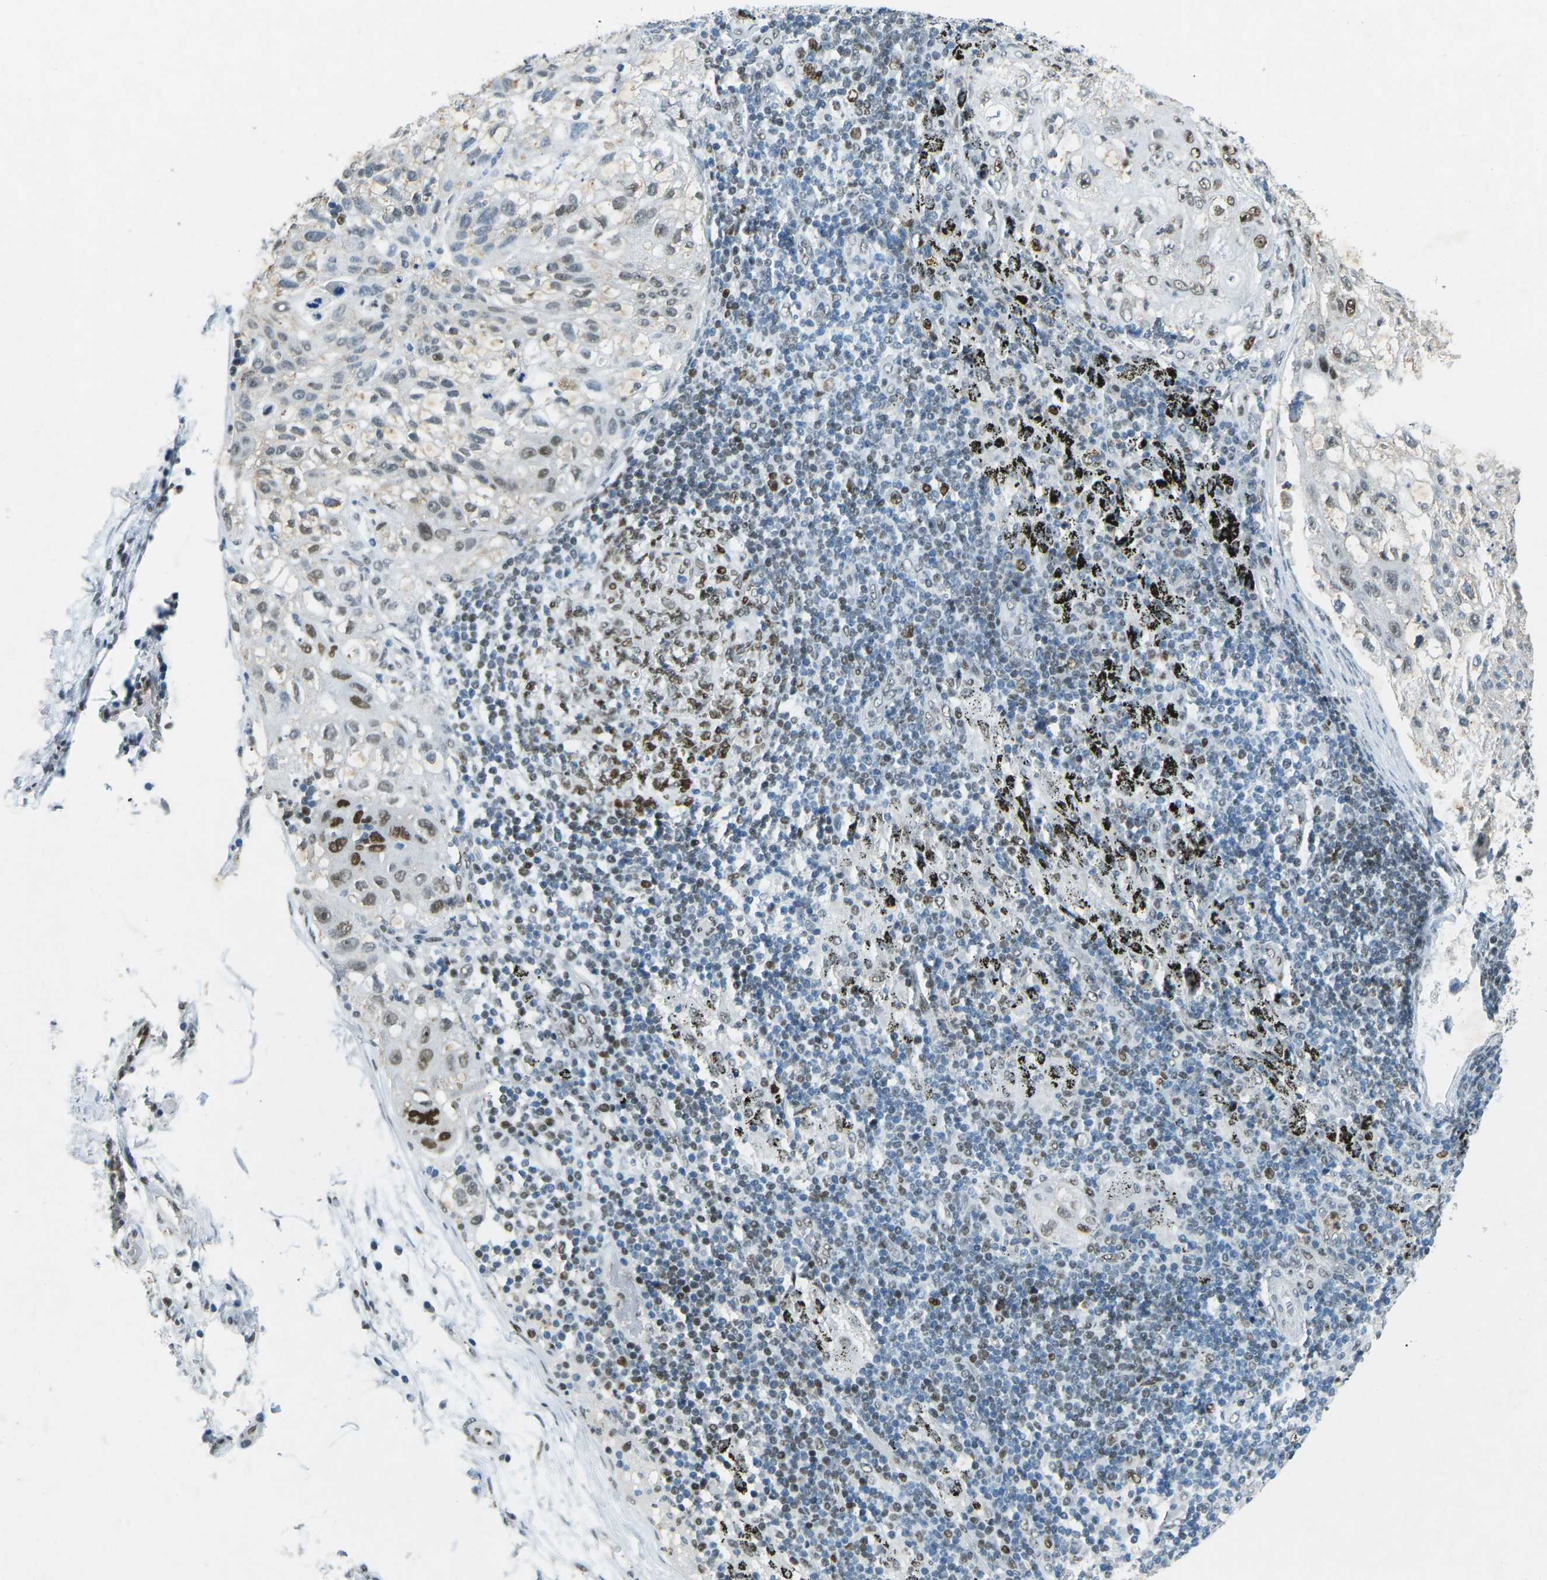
{"staining": {"intensity": "moderate", "quantity": "25%-75%", "location": "nuclear"}, "tissue": "lung cancer", "cell_type": "Tumor cells", "image_type": "cancer", "snomed": [{"axis": "morphology", "description": "Inflammation, NOS"}, {"axis": "morphology", "description": "Squamous cell carcinoma, NOS"}, {"axis": "topography", "description": "Lymph node"}, {"axis": "topography", "description": "Soft tissue"}, {"axis": "topography", "description": "Lung"}], "caption": "Squamous cell carcinoma (lung) was stained to show a protein in brown. There is medium levels of moderate nuclear expression in approximately 25%-75% of tumor cells.", "gene": "RB1", "patient": {"sex": "male", "age": 66}}